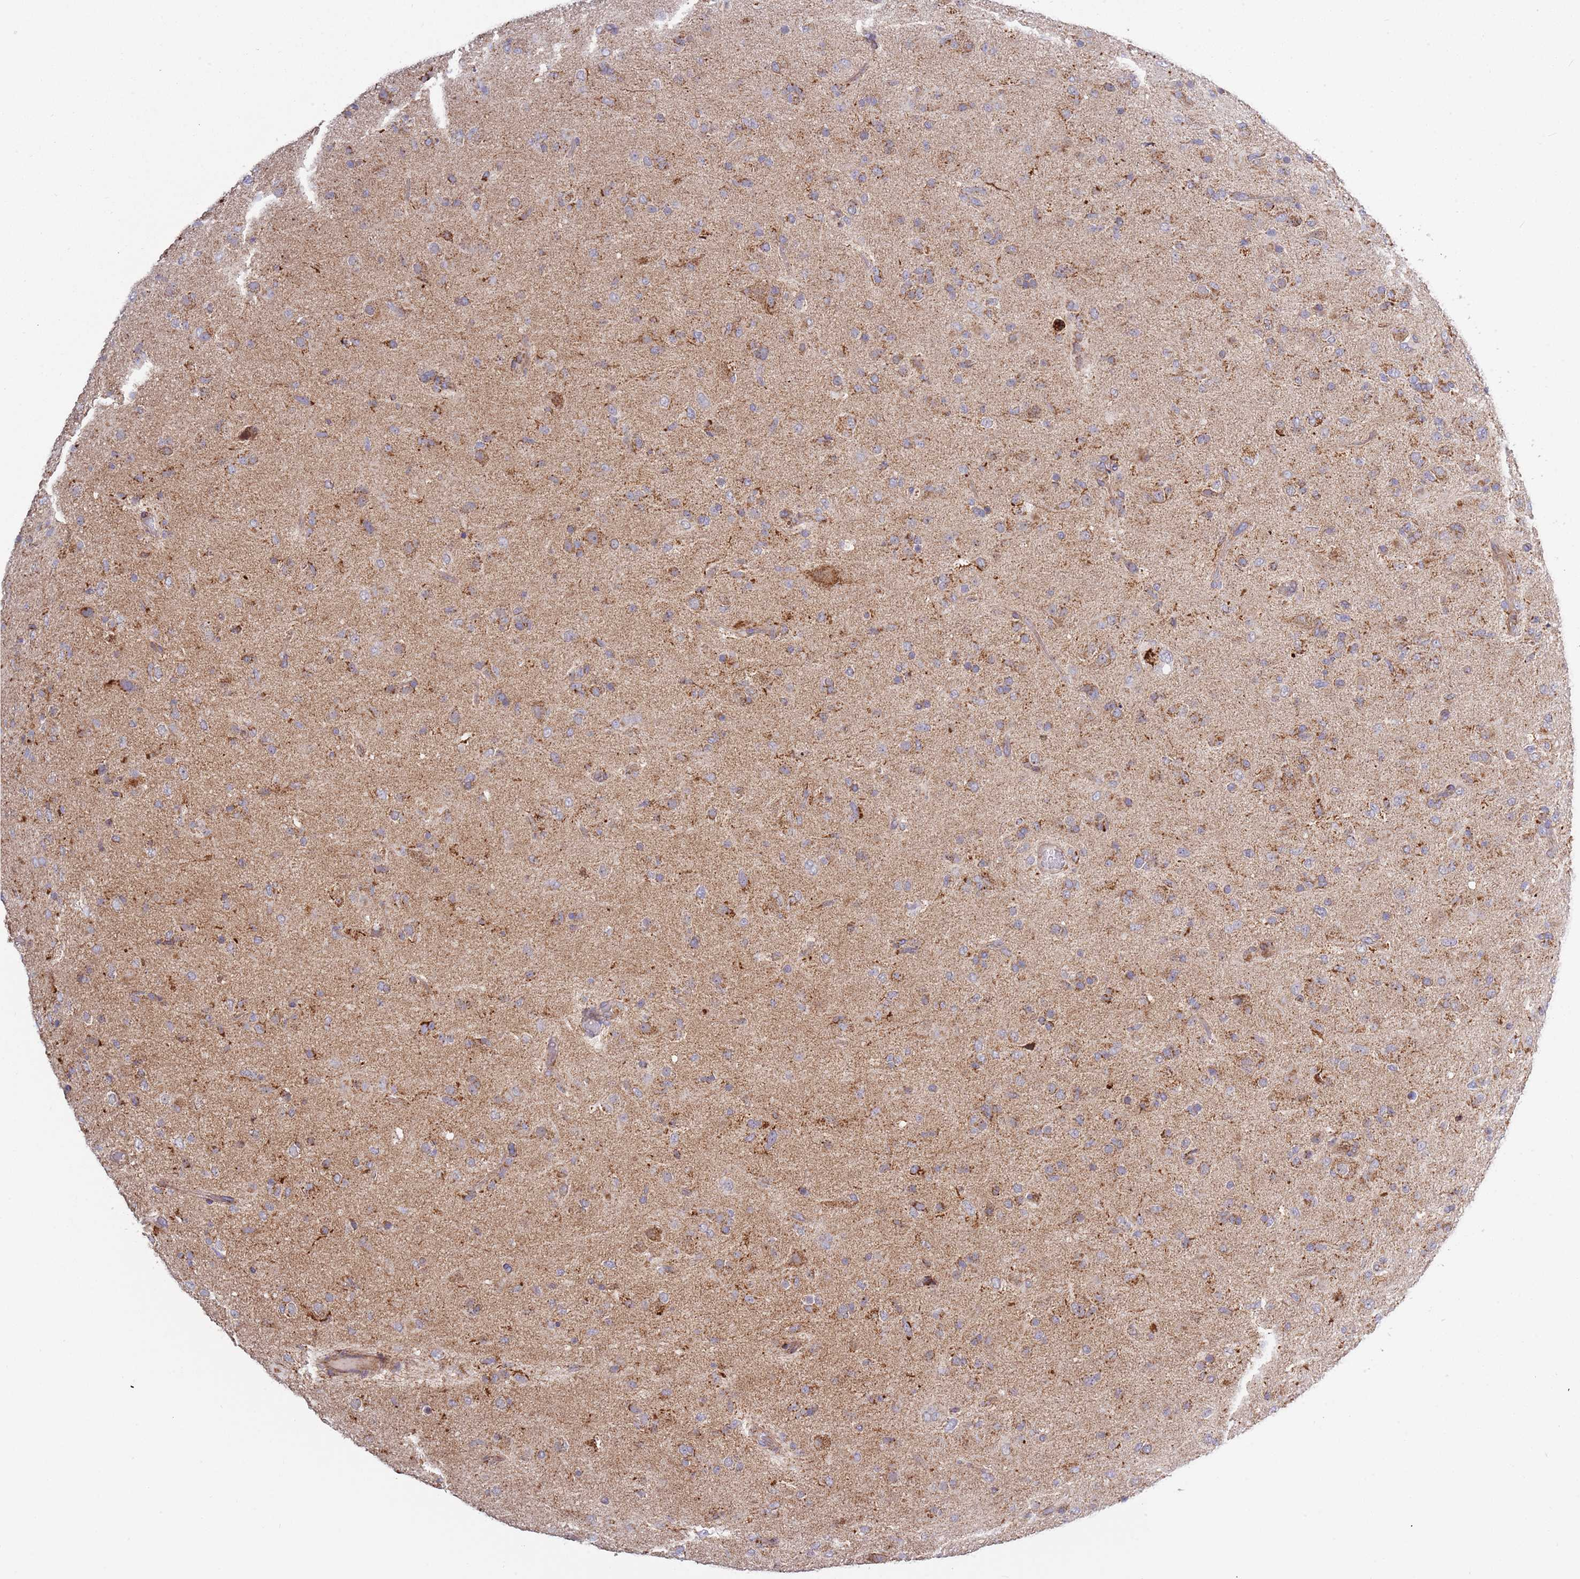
{"staining": {"intensity": "moderate", "quantity": "25%-75%", "location": "cytoplasmic/membranous"}, "tissue": "glioma", "cell_type": "Tumor cells", "image_type": "cancer", "snomed": [{"axis": "morphology", "description": "Glioma, malignant, Low grade"}, {"axis": "topography", "description": "Brain"}], "caption": "Moderate cytoplasmic/membranous positivity for a protein is appreciated in approximately 25%-75% of tumor cells of malignant glioma (low-grade) using IHC.", "gene": "IRS4", "patient": {"sex": "male", "age": 65}}